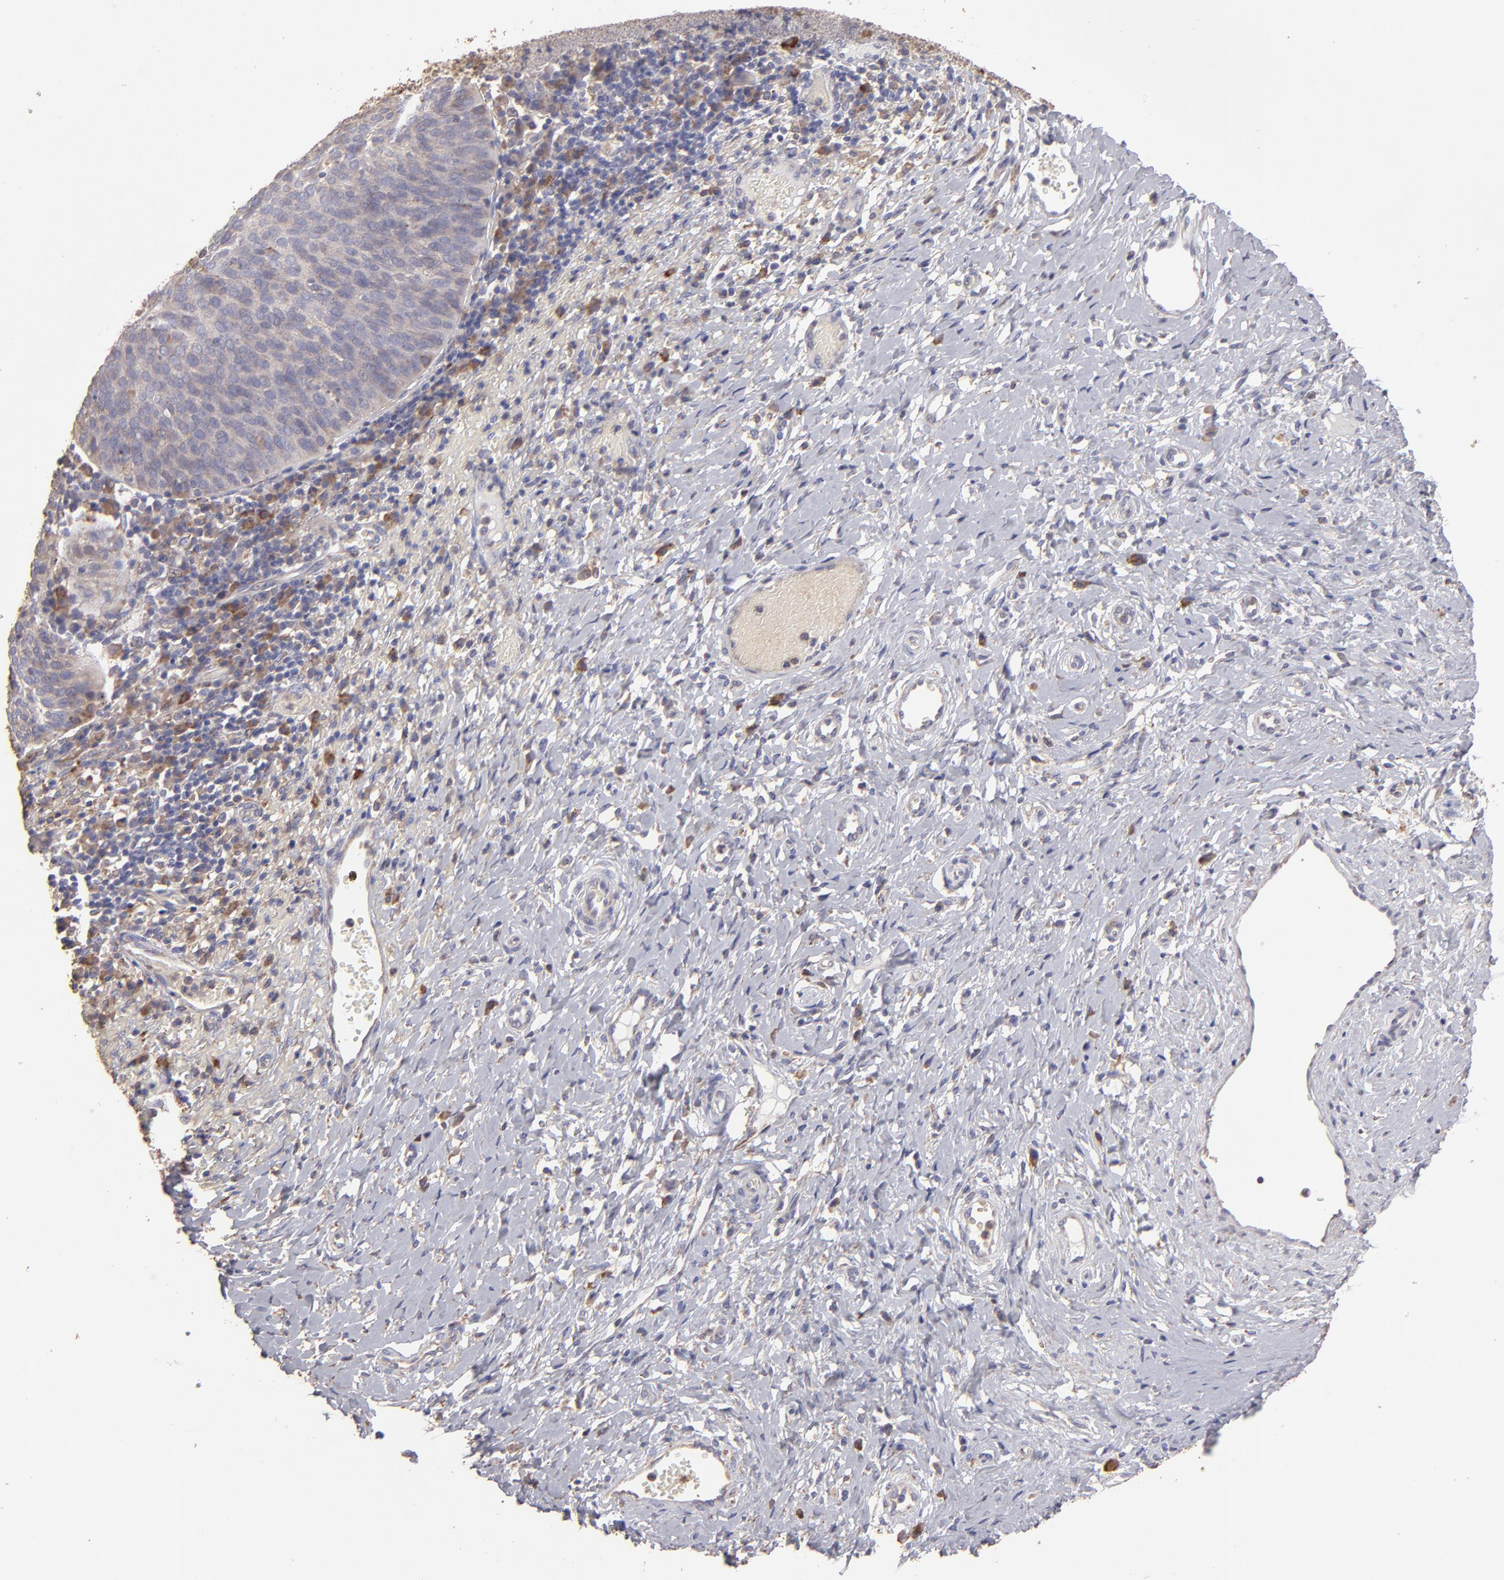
{"staining": {"intensity": "weak", "quantity": "25%-75%", "location": "cytoplasmic/membranous"}, "tissue": "cervical cancer", "cell_type": "Tumor cells", "image_type": "cancer", "snomed": [{"axis": "morphology", "description": "Normal tissue, NOS"}, {"axis": "morphology", "description": "Squamous cell carcinoma, NOS"}, {"axis": "topography", "description": "Cervix"}], "caption": "High-power microscopy captured an IHC histopathology image of cervical squamous cell carcinoma, revealing weak cytoplasmic/membranous staining in about 25%-75% of tumor cells.", "gene": "CALR", "patient": {"sex": "female", "age": 39}}